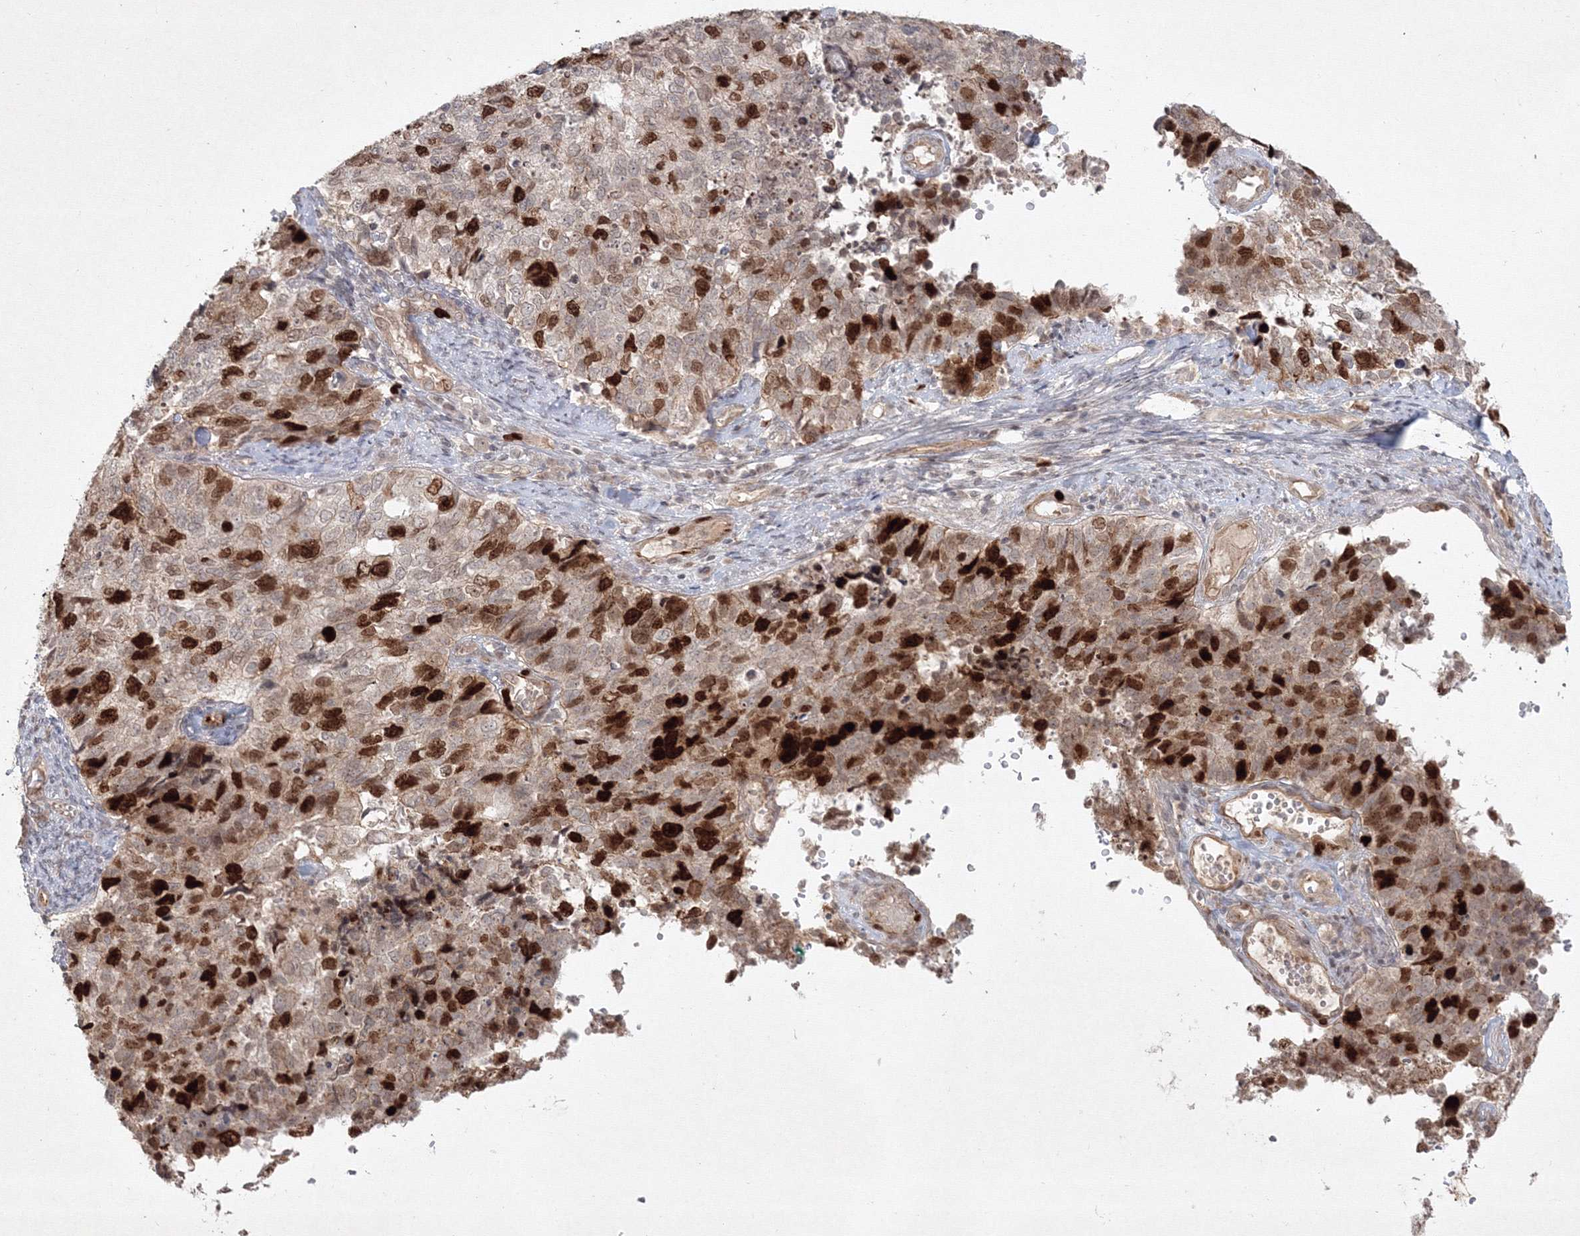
{"staining": {"intensity": "strong", "quantity": "25%-75%", "location": "nuclear"}, "tissue": "cervical cancer", "cell_type": "Tumor cells", "image_type": "cancer", "snomed": [{"axis": "morphology", "description": "Squamous cell carcinoma, NOS"}, {"axis": "topography", "description": "Cervix"}], "caption": "A photomicrograph of human squamous cell carcinoma (cervical) stained for a protein displays strong nuclear brown staining in tumor cells. Nuclei are stained in blue.", "gene": "KIF20A", "patient": {"sex": "female", "age": 63}}